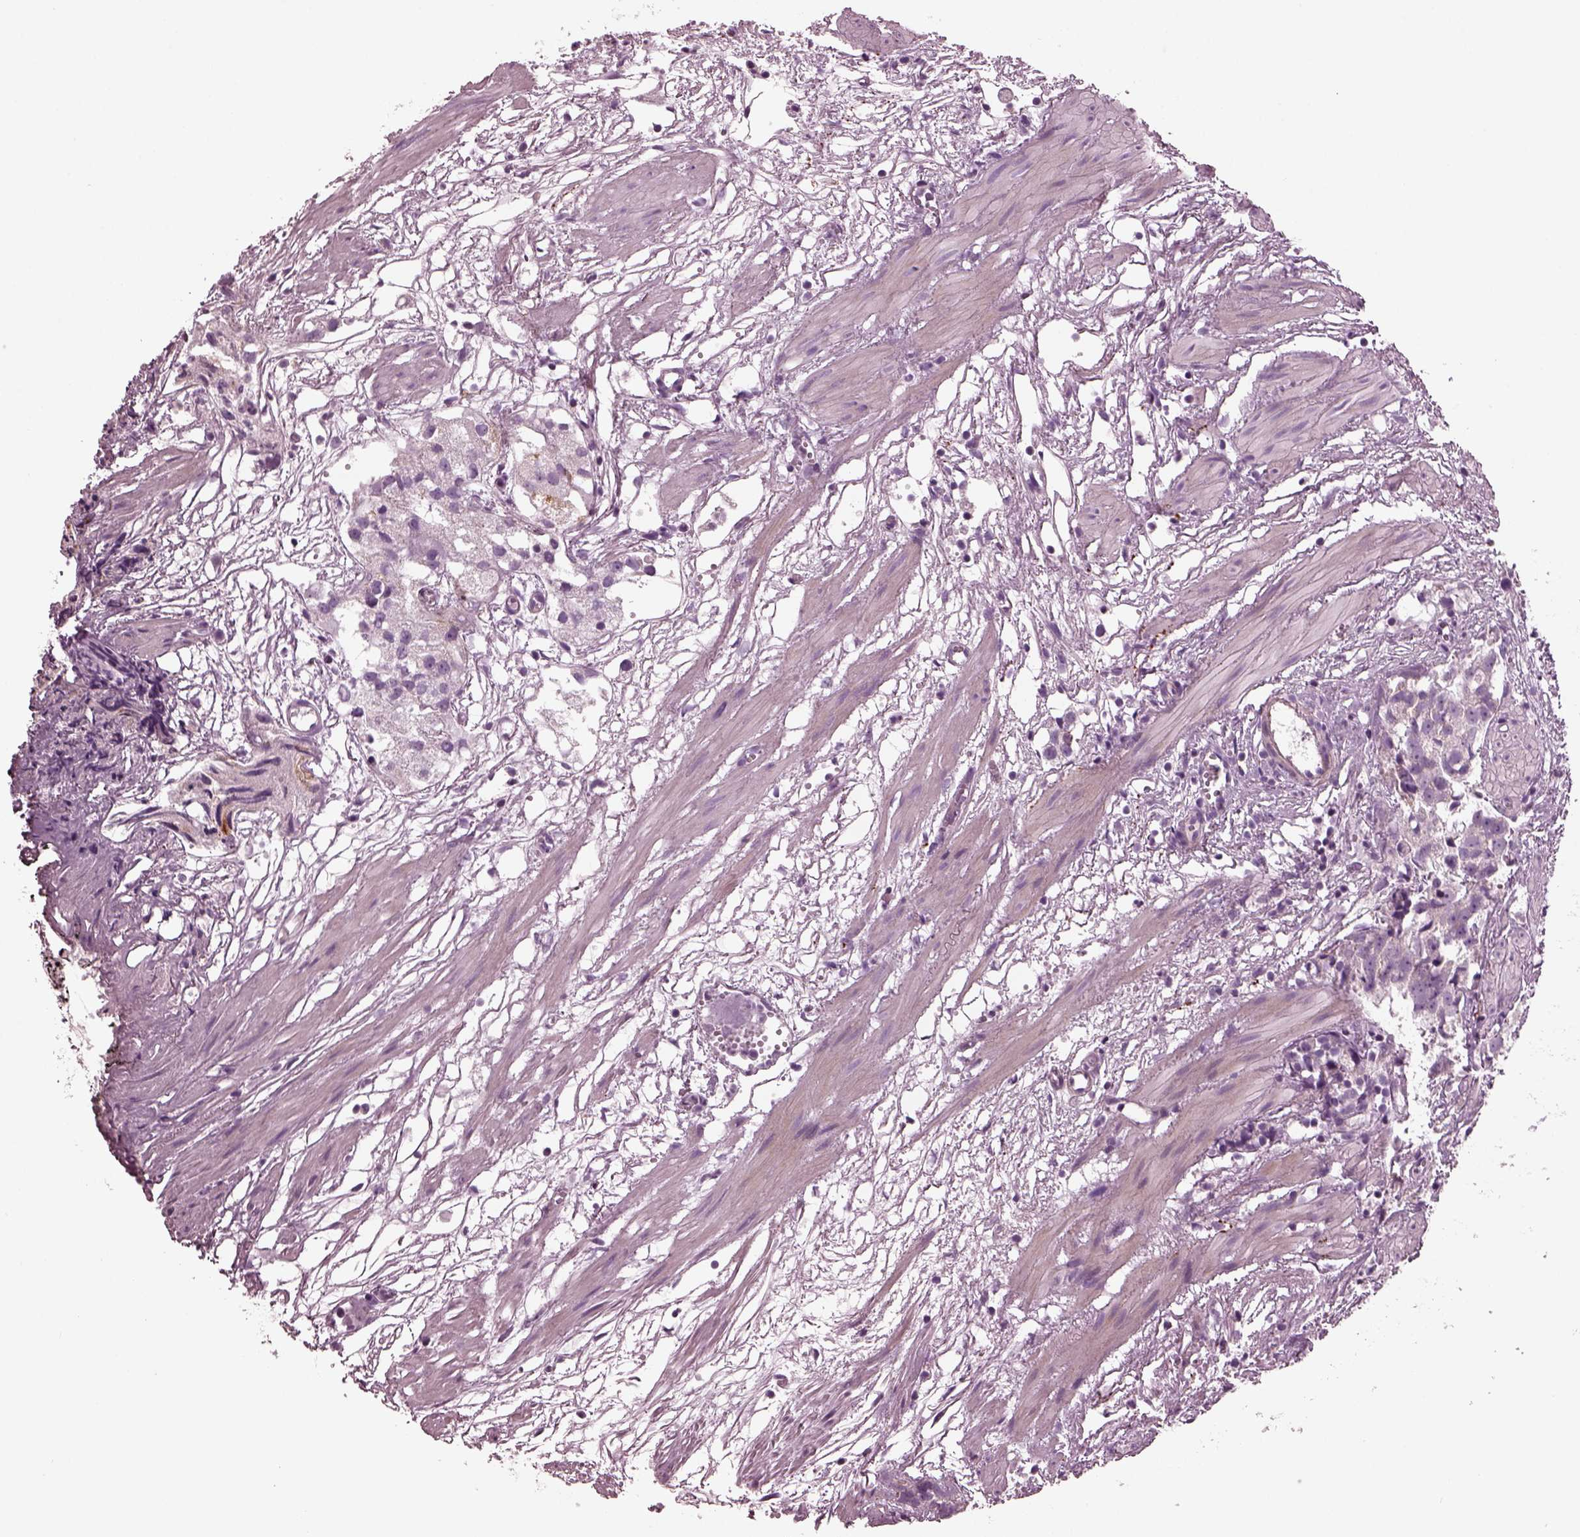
{"staining": {"intensity": "negative", "quantity": "none", "location": "none"}, "tissue": "prostate cancer", "cell_type": "Tumor cells", "image_type": "cancer", "snomed": [{"axis": "morphology", "description": "Adenocarcinoma, High grade"}, {"axis": "topography", "description": "Prostate"}], "caption": "Human prostate adenocarcinoma (high-grade) stained for a protein using immunohistochemistry reveals no expression in tumor cells.", "gene": "GDF11", "patient": {"sex": "male", "age": 68}}